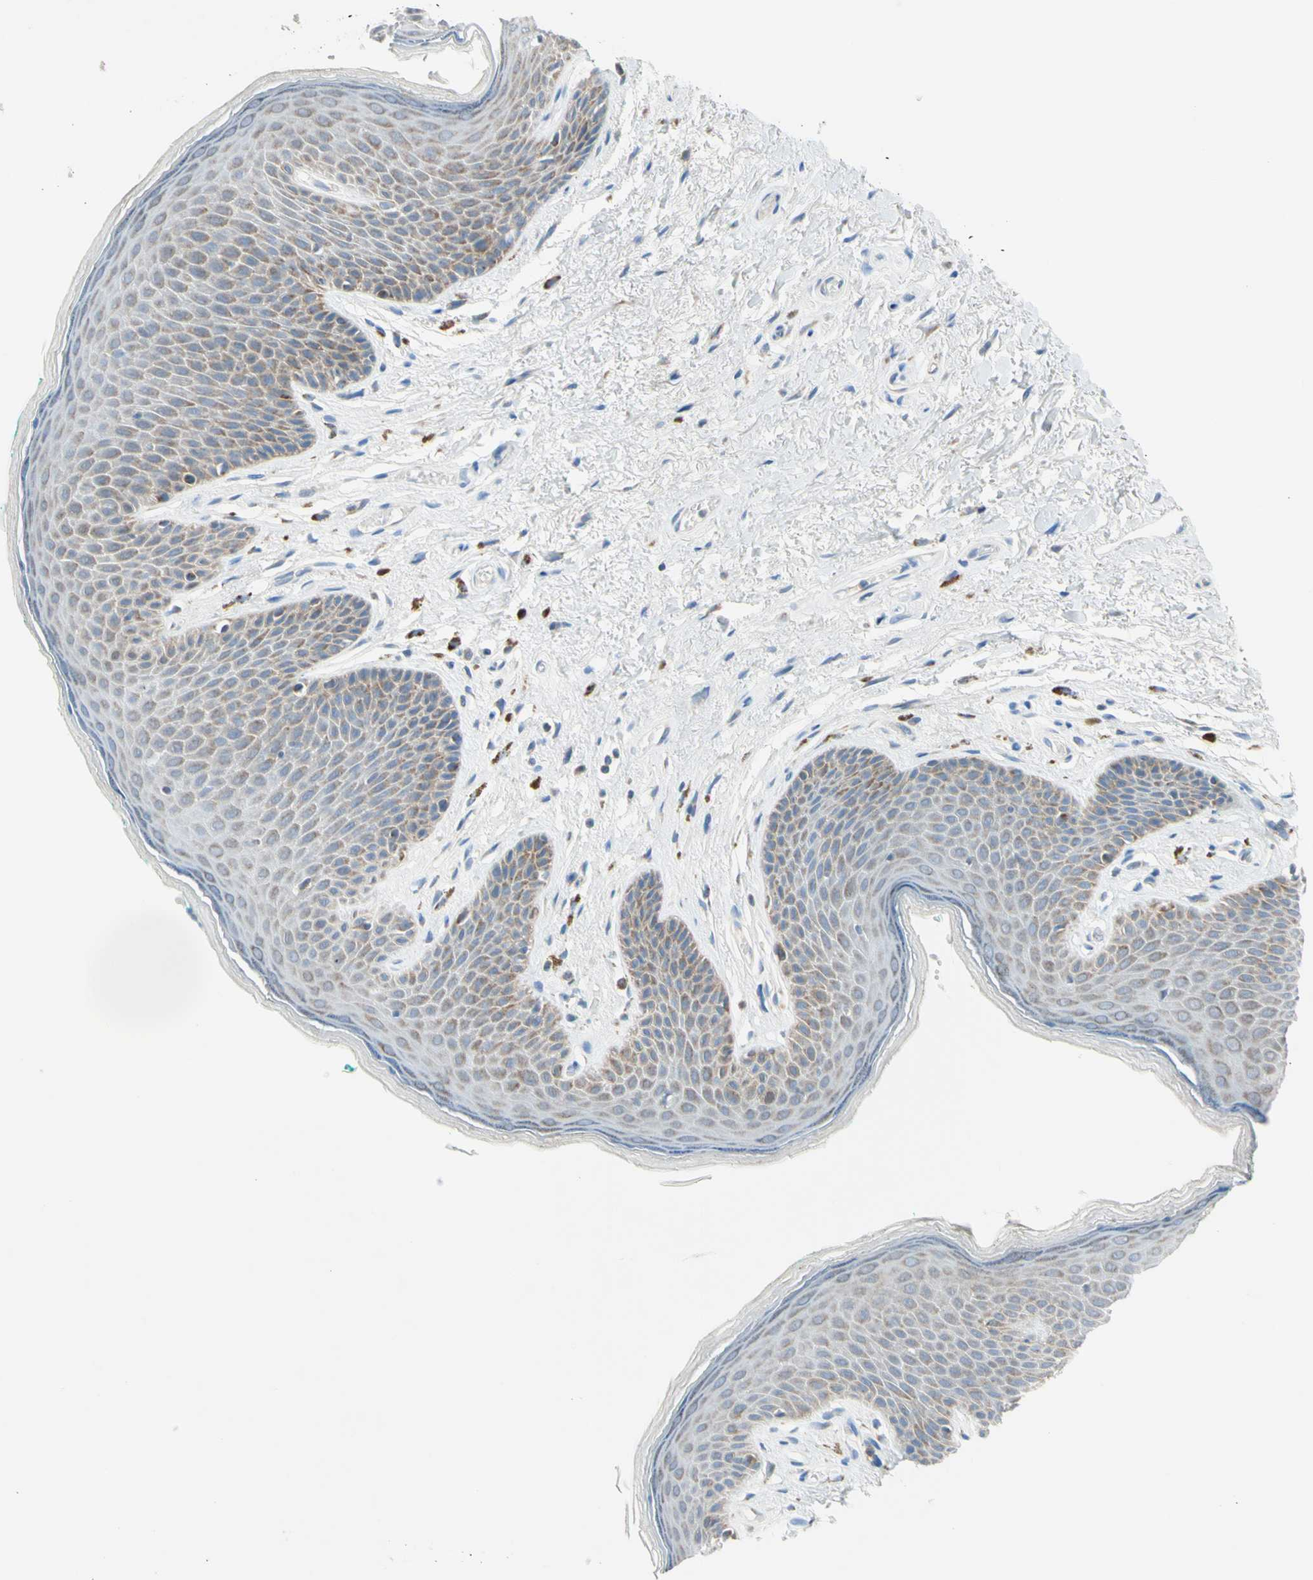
{"staining": {"intensity": "weak", "quantity": "25%-75%", "location": "cytoplasmic/membranous"}, "tissue": "skin", "cell_type": "Epidermal cells", "image_type": "normal", "snomed": [{"axis": "morphology", "description": "Normal tissue, NOS"}, {"axis": "topography", "description": "Anal"}], "caption": "Protein analysis of benign skin reveals weak cytoplasmic/membranous staining in about 25%-75% of epidermal cells.", "gene": "MFF", "patient": {"sex": "male", "age": 74}}